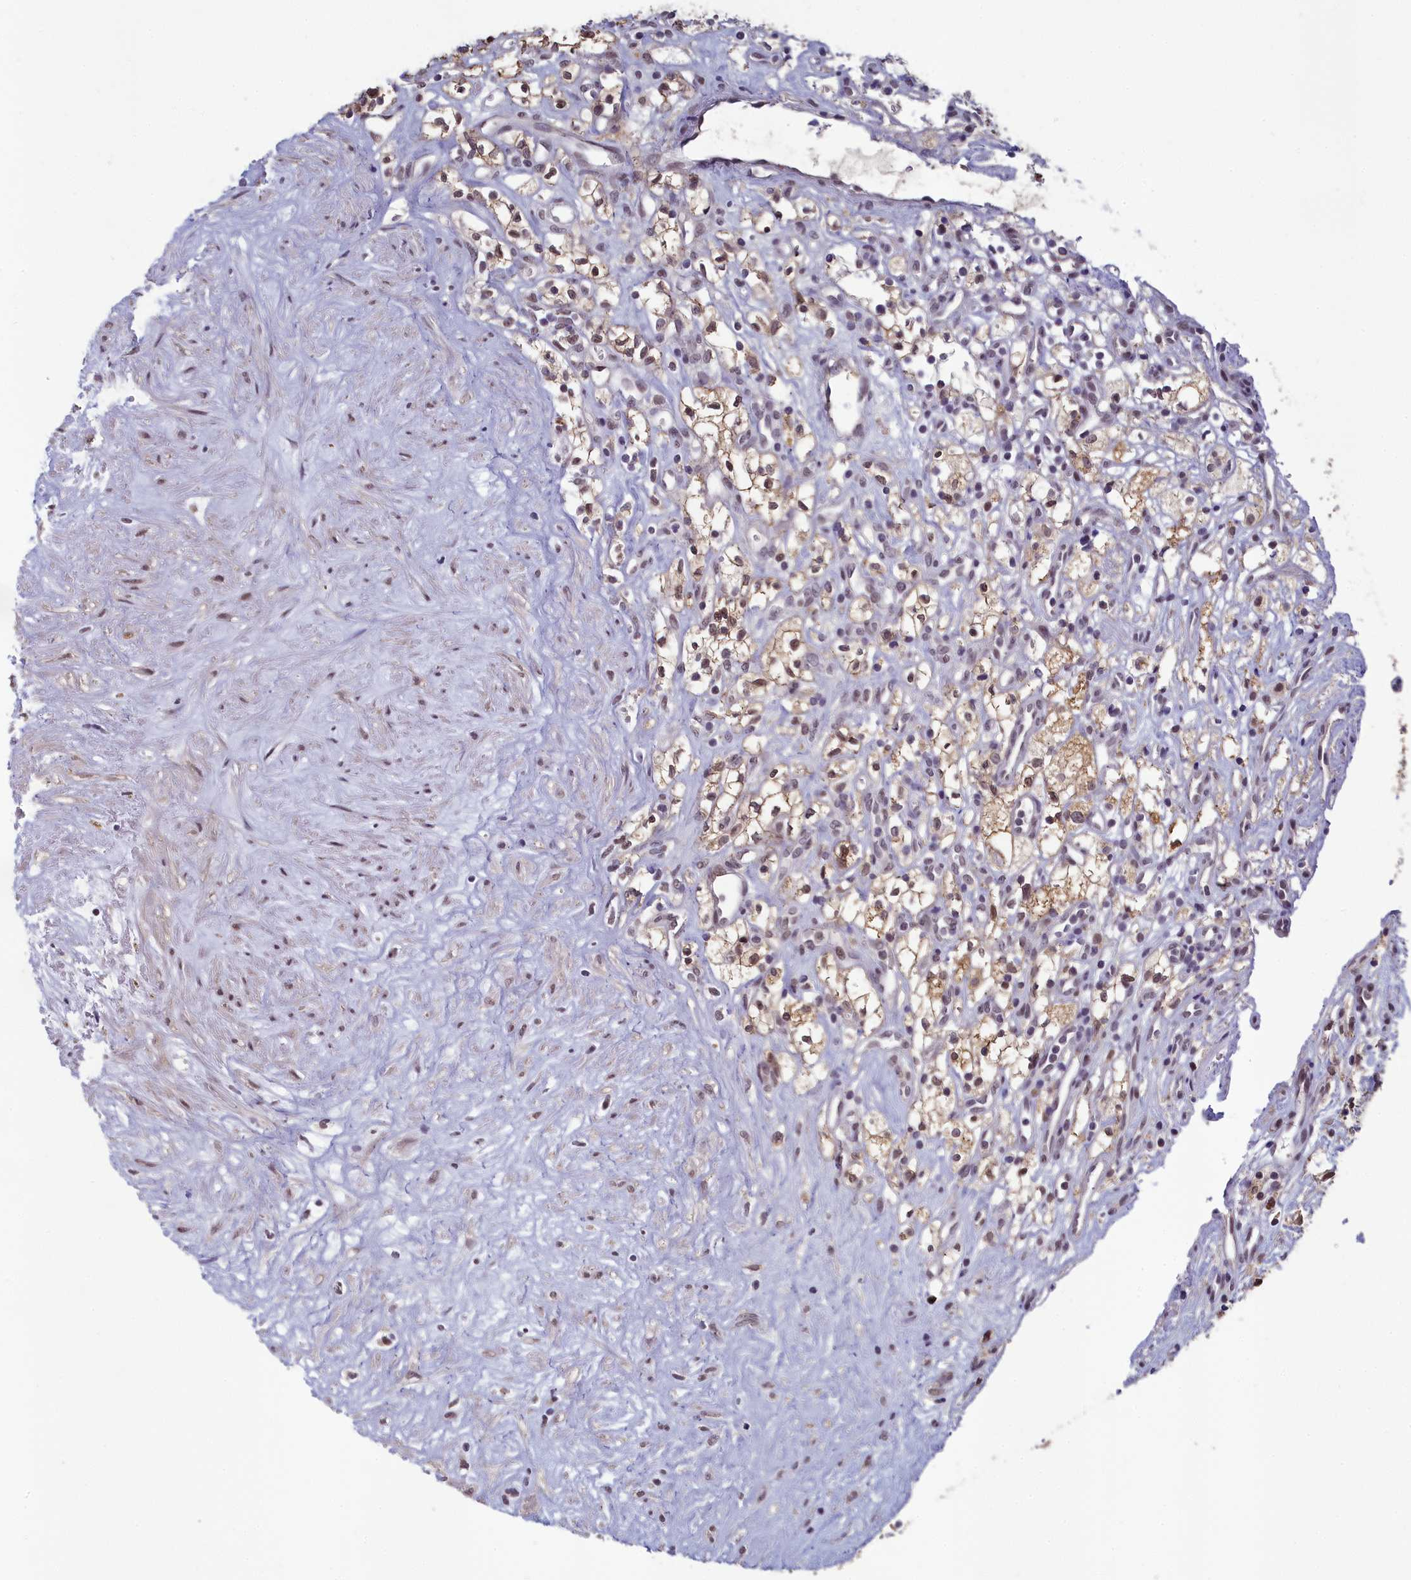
{"staining": {"intensity": "moderate", "quantity": ">75%", "location": "cytoplasmic/membranous,nuclear"}, "tissue": "renal cancer", "cell_type": "Tumor cells", "image_type": "cancer", "snomed": [{"axis": "morphology", "description": "Adenocarcinoma, NOS"}, {"axis": "topography", "description": "Kidney"}], "caption": "Immunohistochemistry (IHC) (DAB) staining of human renal adenocarcinoma reveals moderate cytoplasmic/membranous and nuclear protein staining in about >75% of tumor cells.", "gene": "MT-CO3", "patient": {"sex": "male", "age": 59}}